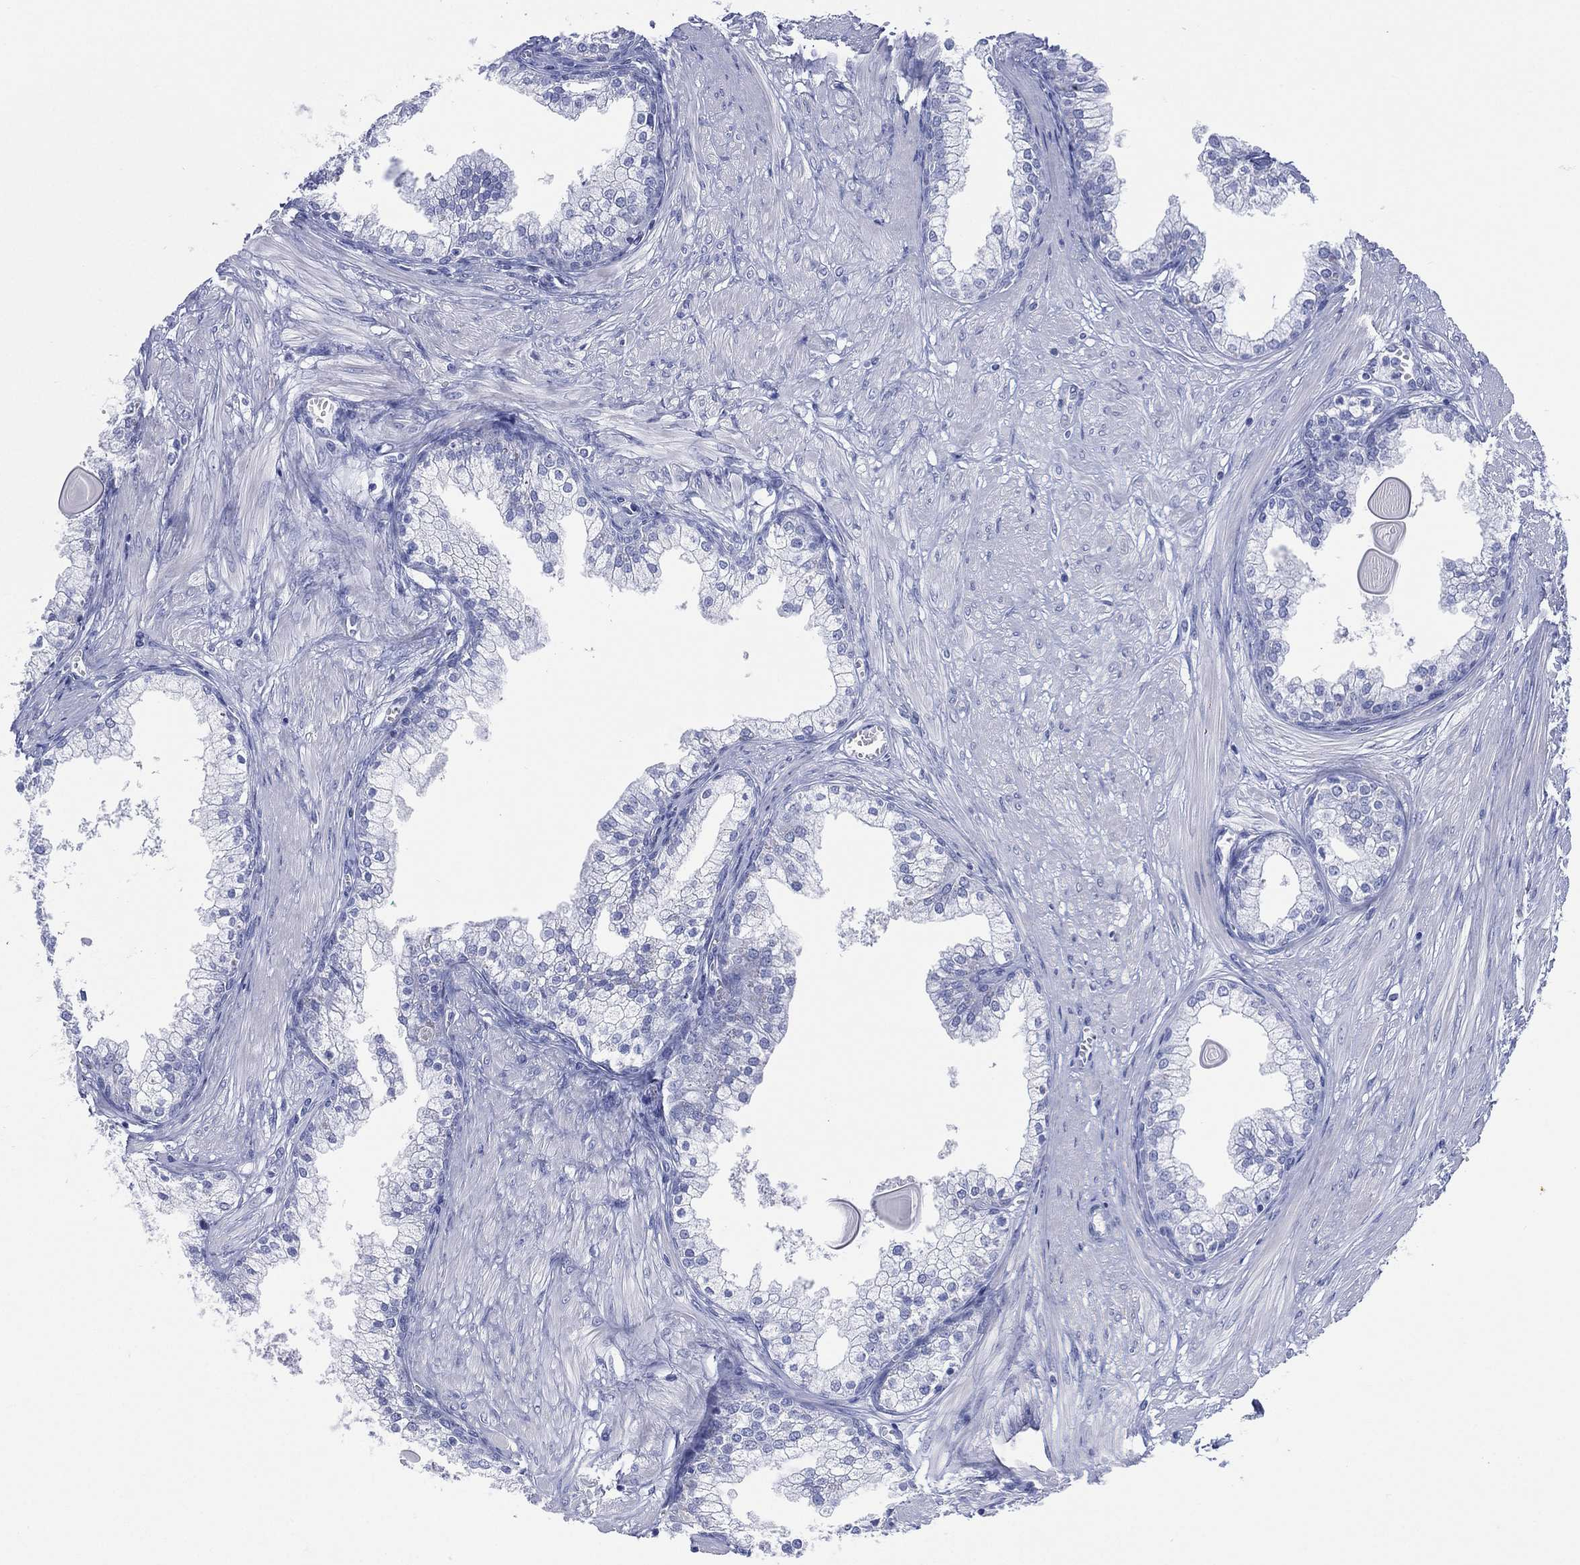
{"staining": {"intensity": "negative", "quantity": "none", "location": "none"}, "tissue": "prostate cancer", "cell_type": "Tumor cells", "image_type": "cancer", "snomed": [{"axis": "morphology", "description": "Adenocarcinoma, NOS"}, {"axis": "topography", "description": "Prostate"}], "caption": "This is a image of IHC staining of adenocarcinoma (prostate), which shows no positivity in tumor cells.", "gene": "LRRD1", "patient": {"sex": "male", "age": 67}}